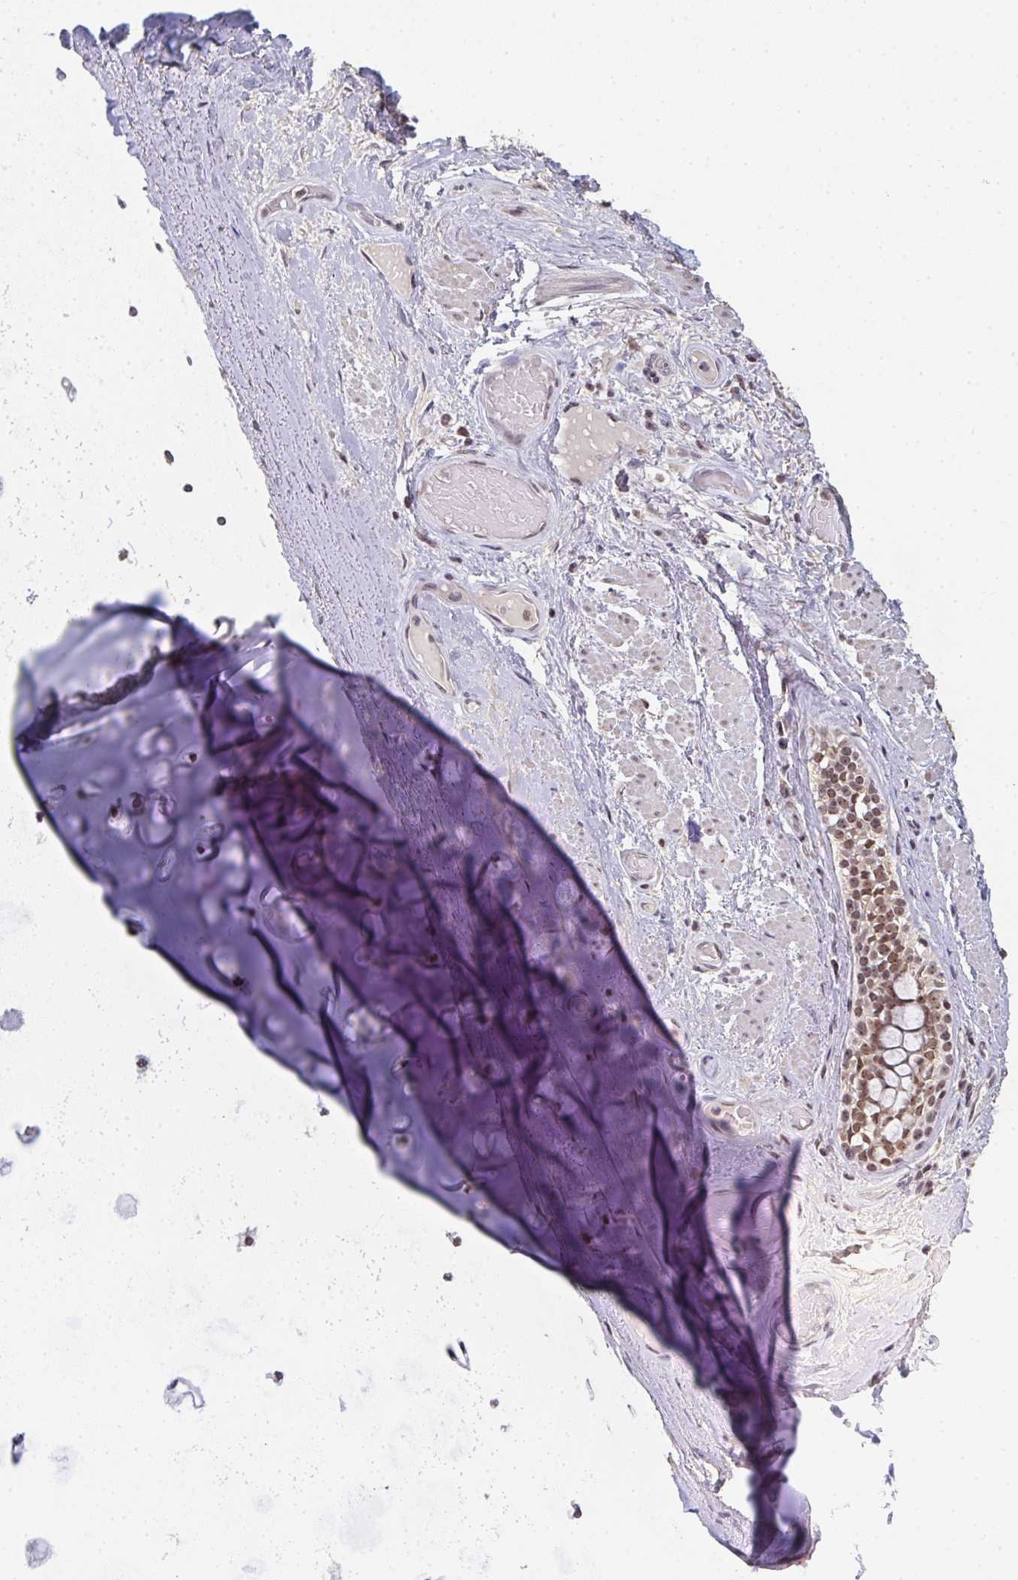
{"staining": {"intensity": "negative", "quantity": "none", "location": "none"}, "tissue": "adipose tissue", "cell_type": "Adipocytes", "image_type": "normal", "snomed": [{"axis": "morphology", "description": "Normal tissue, NOS"}, {"axis": "topography", "description": "Cartilage tissue"}, {"axis": "topography", "description": "Bronchus"}], "caption": "This is a histopathology image of immunohistochemistry (IHC) staining of normal adipose tissue, which shows no expression in adipocytes.", "gene": "DKC1", "patient": {"sex": "male", "age": 64}}